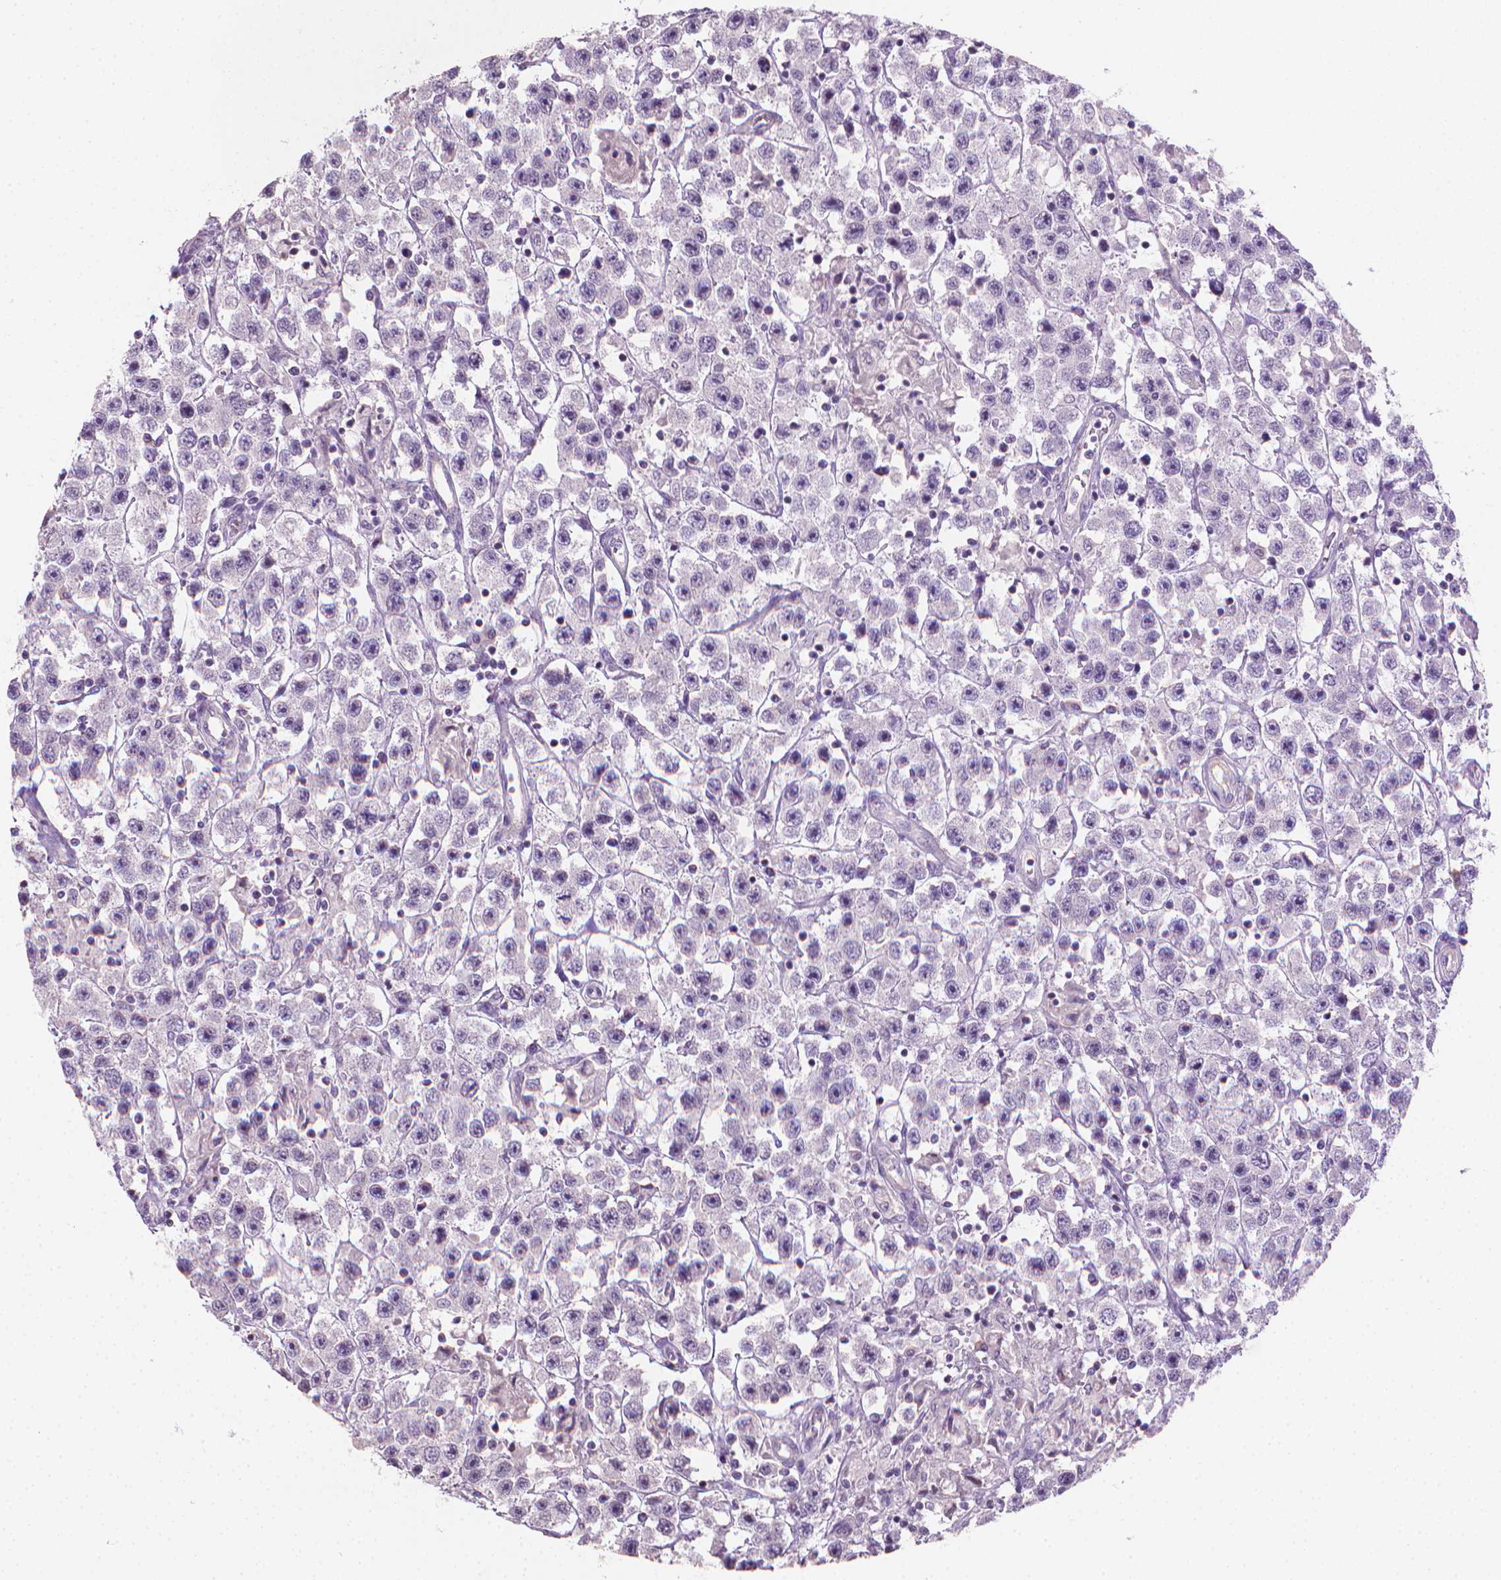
{"staining": {"intensity": "negative", "quantity": "none", "location": "none"}, "tissue": "testis cancer", "cell_type": "Tumor cells", "image_type": "cancer", "snomed": [{"axis": "morphology", "description": "Seminoma, NOS"}, {"axis": "topography", "description": "Testis"}], "caption": "Tumor cells show no significant protein positivity in seminoma (testis).", "gene": "CLXN", "patient": {"sex": "male", "age": 45}}